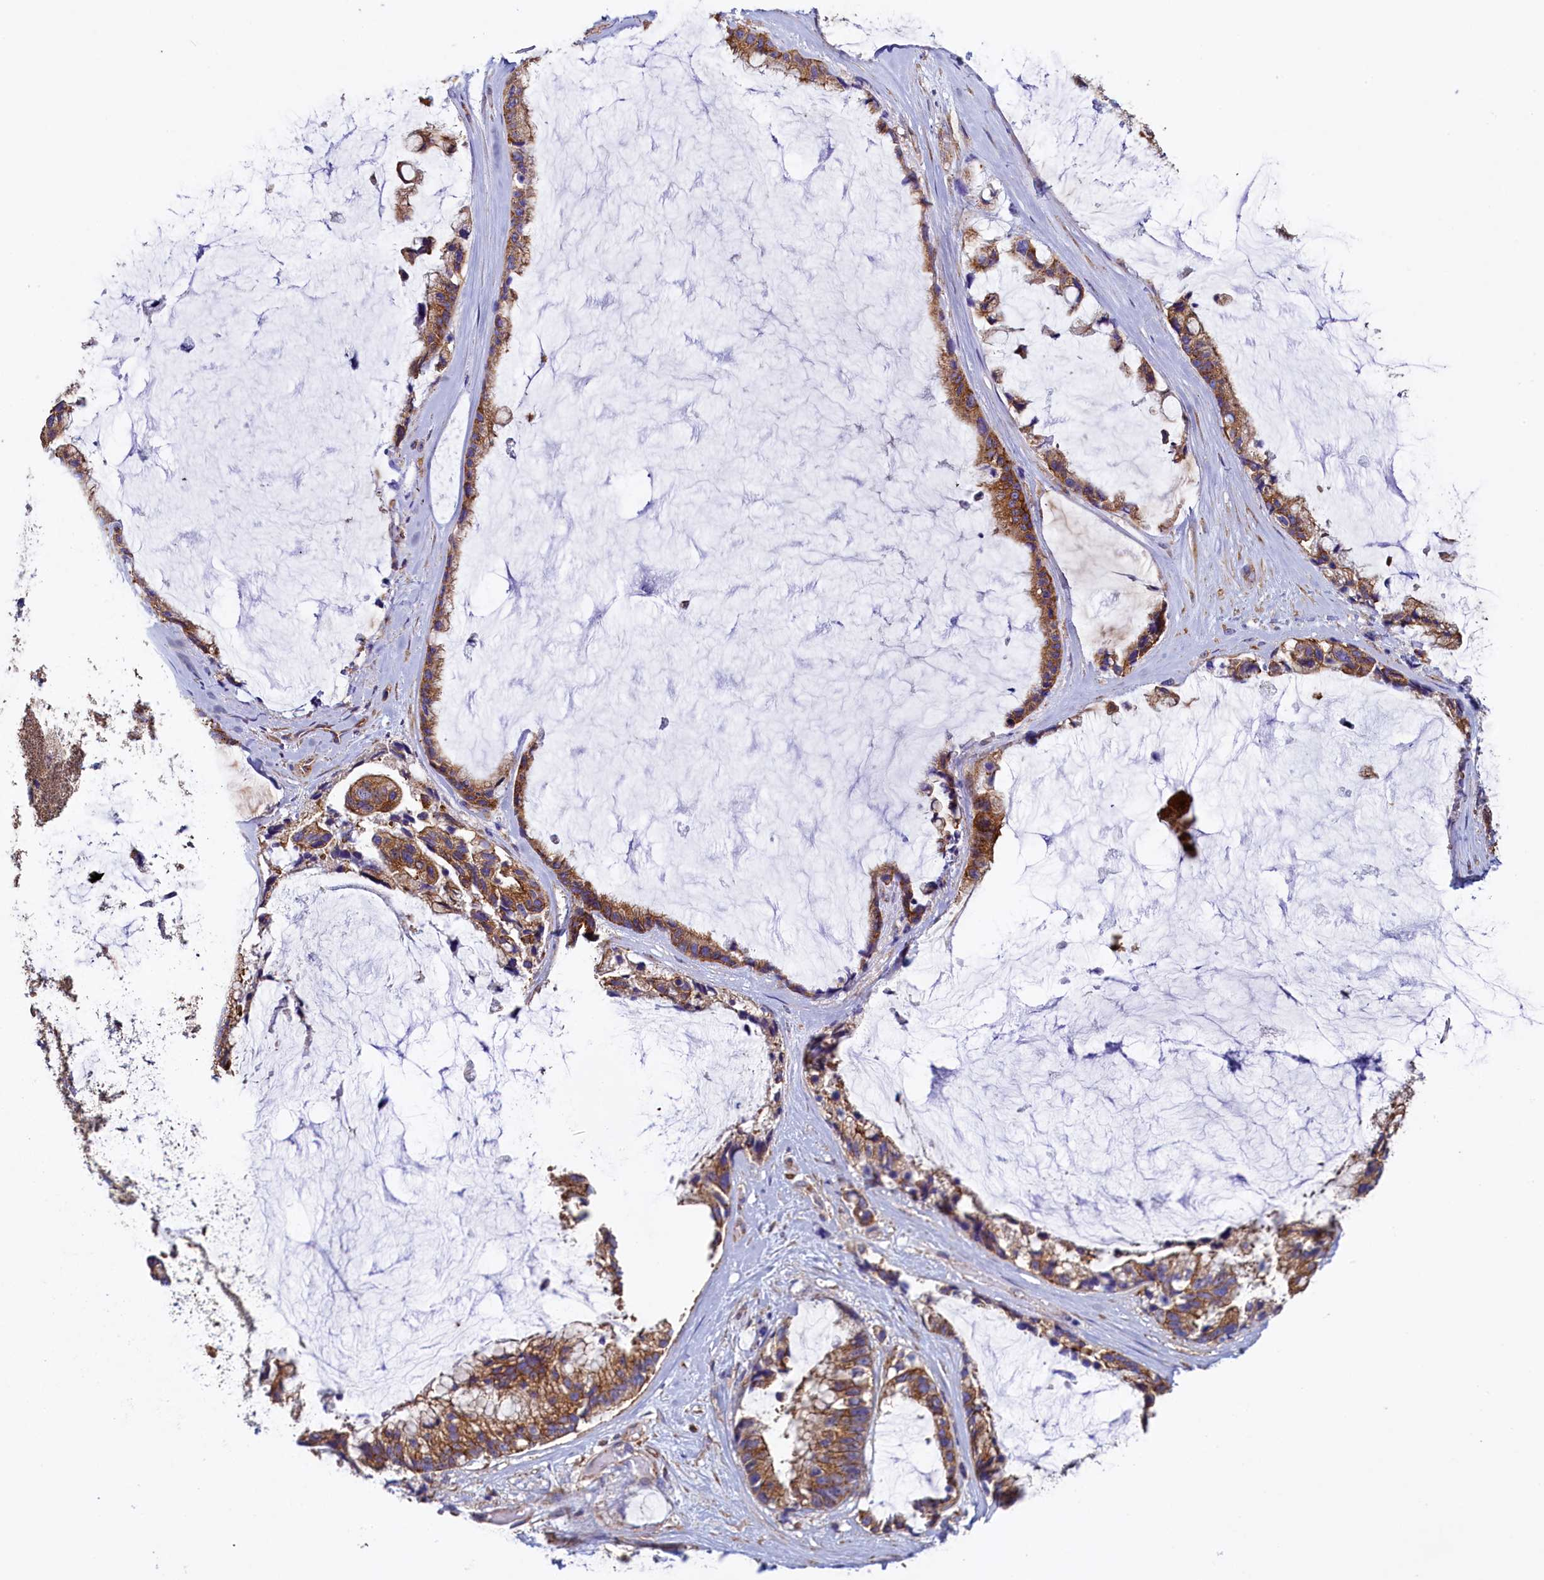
{"staining": {"intensity": "moderate", "quantity": ">75%", "location": "cytoplasmic/membranous"}, "tissue": "ovarian cancer", "cell_type": "Tumor cells", "image_type": "cancer", "snomed": [{"axis": "morphology", "description": "Cystadenocarcinoma, mucinous, NOS"}, {"axis": "topography", "description": "Ovary"}], "caption": "This is an image of immunohistochemistry staining of ovarian cancer, which shows moderate staining in the cytoplasmic/membranous of tumor cells.", "gene": "GPR21", "patient": {"sex": "female", "age": 39}}